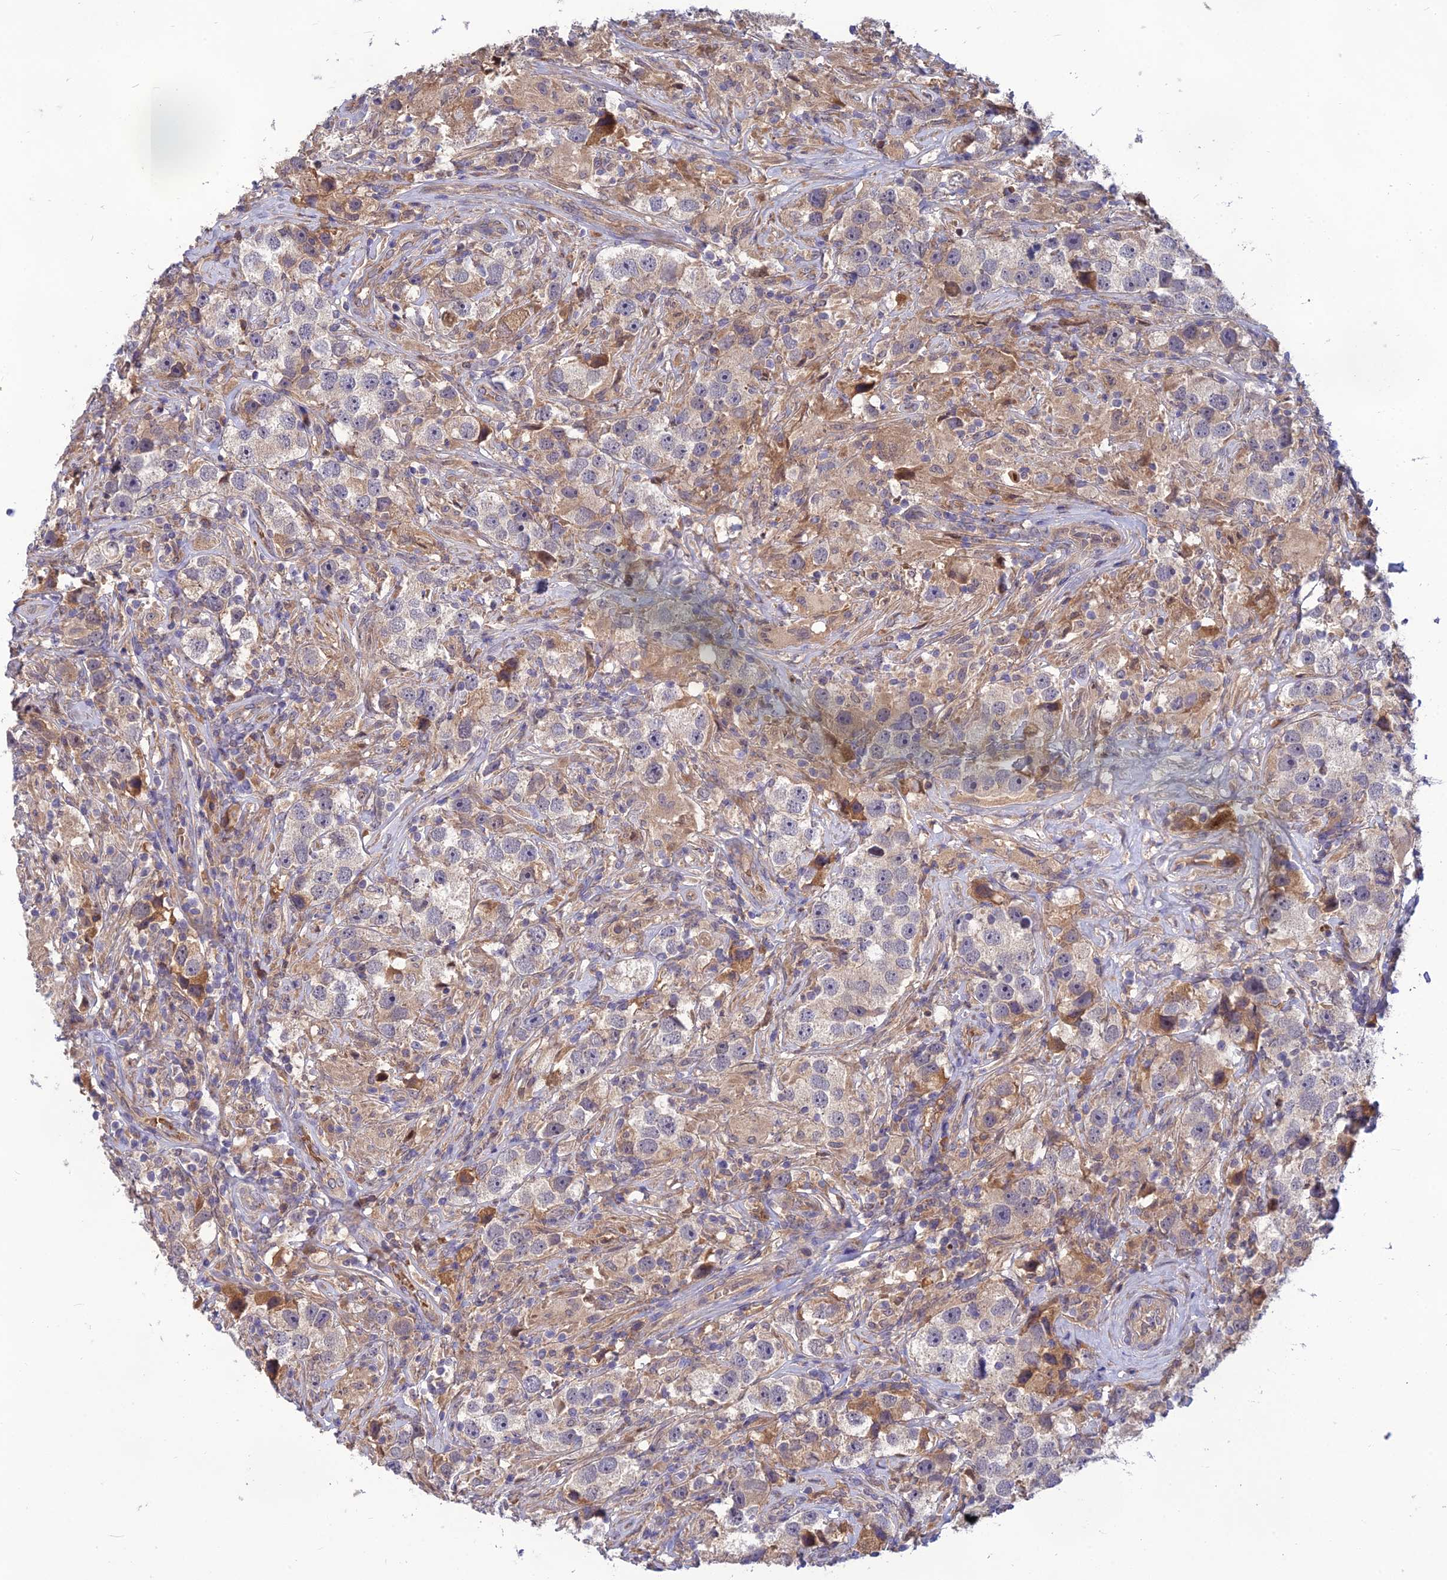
{"staining": {"intensity": "negative", "quantity": "none", "location": "none"}, "tissue": "testis cancer", "cell_type": "Tumor cells", "image_type": "cancer", "snomed": [{"axis": "morphology", "description": "Seminoma, NOS"}, {"axis": "topography", "description": "Testis"}], "caption": "The histopathology image shows no staining of tumor cells in testis cancer (seminoma).", "gene": "FAM151B", "patient": {"sex": "male", "age": 49}}